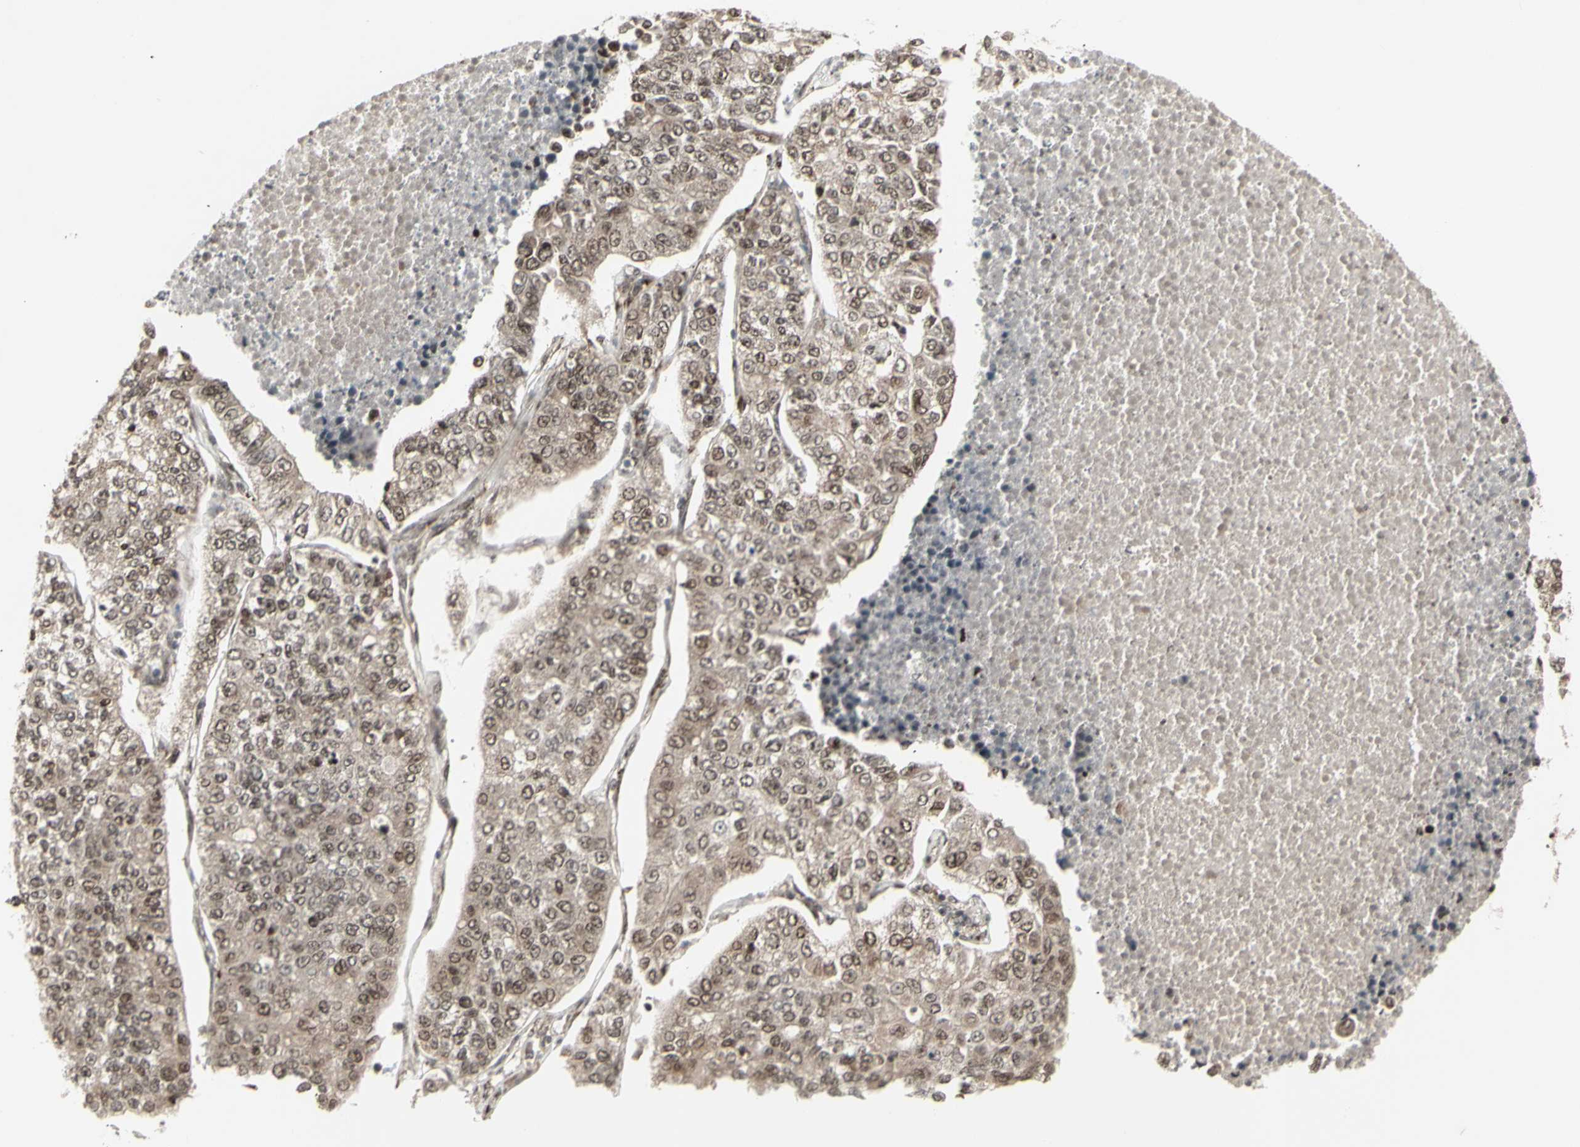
{"staining": {"intensity": "moderate", "quantity": ">75%", "location": "cytoplasmic/membranous,nuclear"}, "tissue": "lung cancer", "cell_type": "Tumor cells", "image_type": "cancer", "snomed": [{"axis": "morphology", "description": "Adenocarcinoma, NOS"}, {"axis": "topography", "description": "Lung"}], "caption": "Approximately >75% of tumor cells in human adenocarcinoma (lung) exhibit moderate cytoplasmic/membranous and nuclear protein expression as visualized by brown immunohistochemical staining.", "gene": "CBX1", "patient": {"sex": "male", "age": 49}}